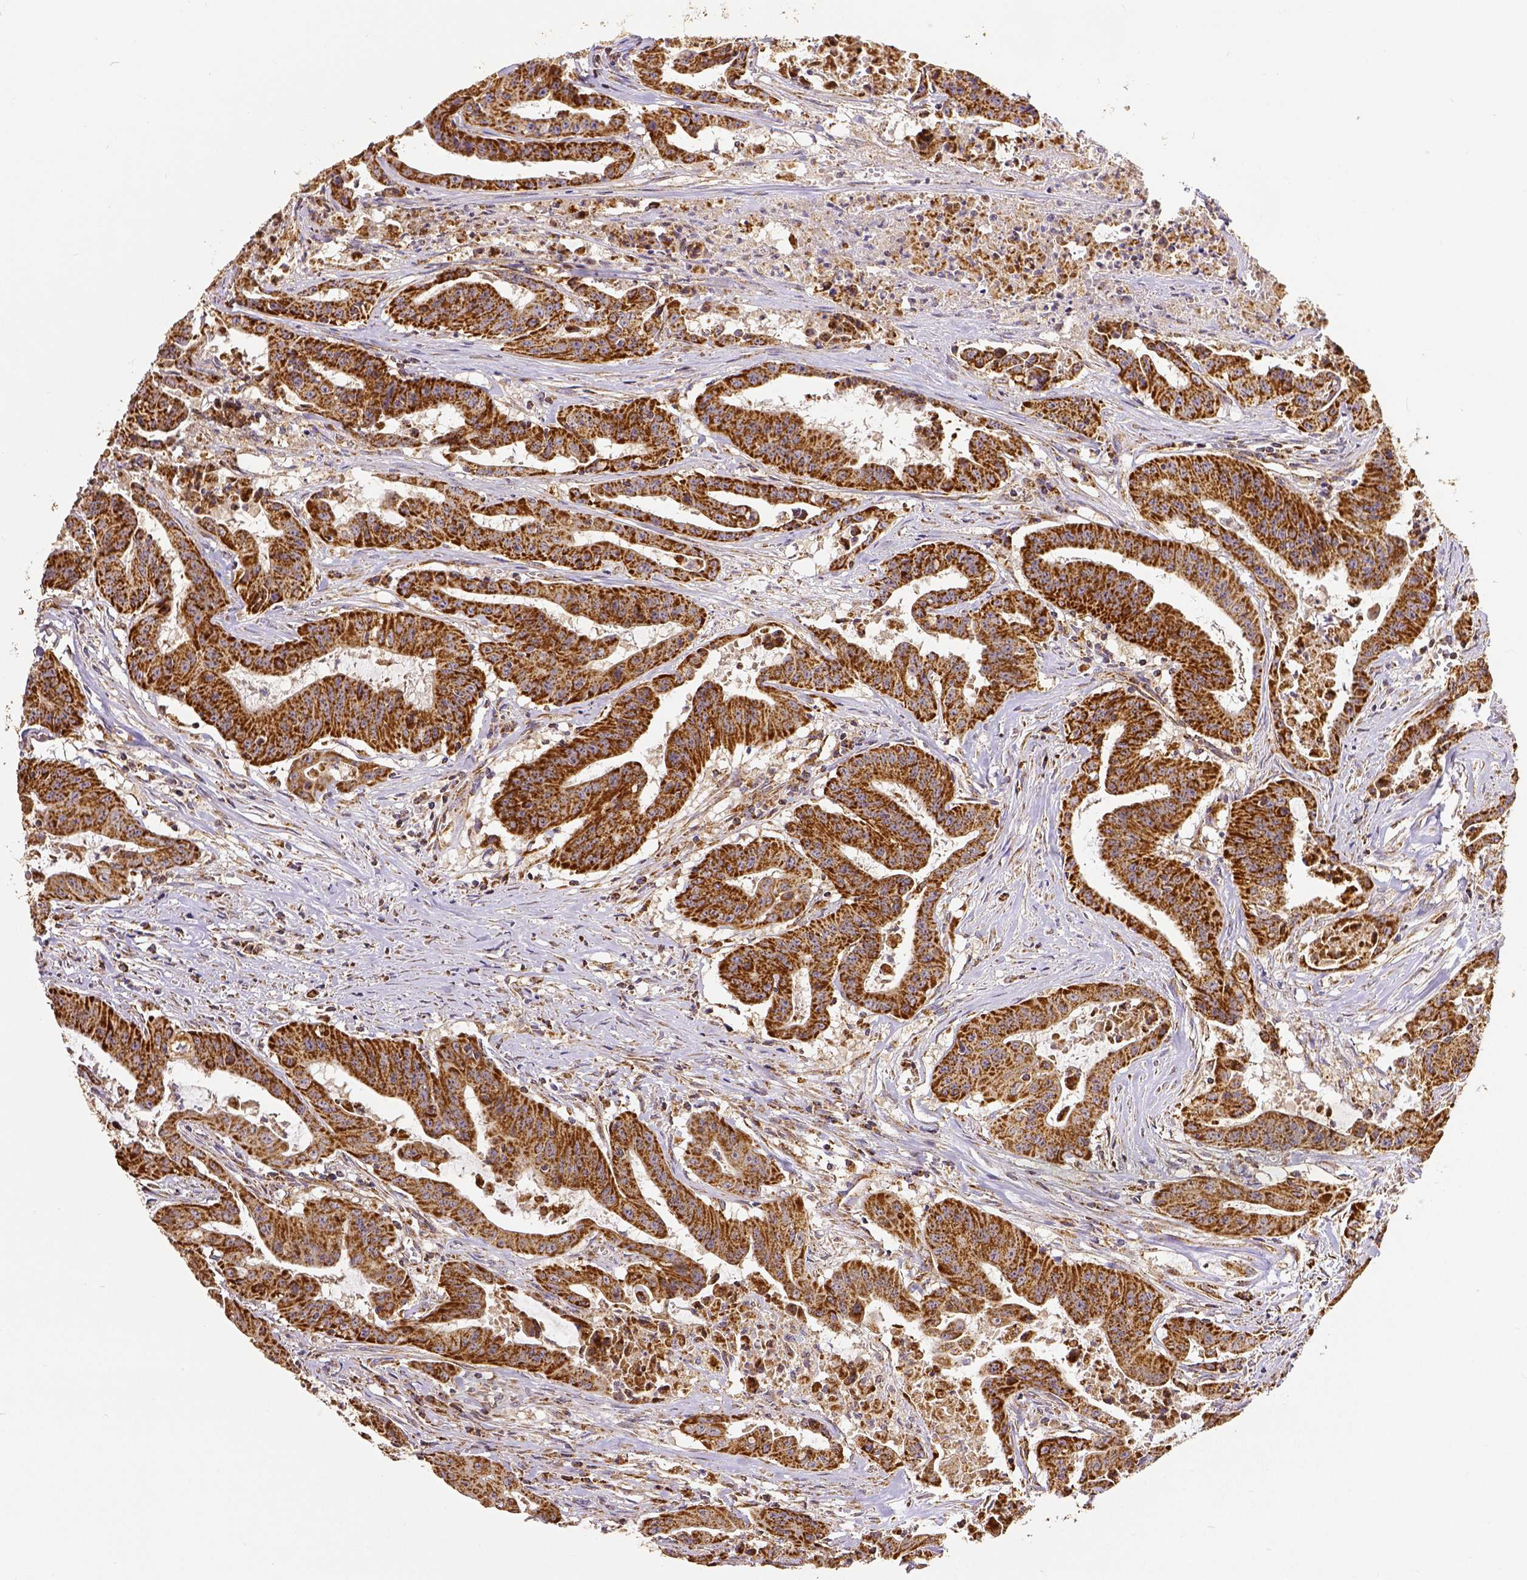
{"staining": {"intensity": "strong", "quantity": ">75%", "location": "cytoplasmic/membranous"}, "tissue": "colorectal cancer", "cell_type": "Tumor cells", "image_type": "cancer", "snomed": [{"axis": "morphology", "description": "Adenocarcinoma, NOS"}, {"axis": "topography", "description": "Colon"}], "caption": "The image exhibits staining of colorectal cancer, revealing strong cytoplasmic/membranous protein staining (brown color) within tumor cells.", "gene": "SDHB", "patient": {"sex": "male", "age": 33}}